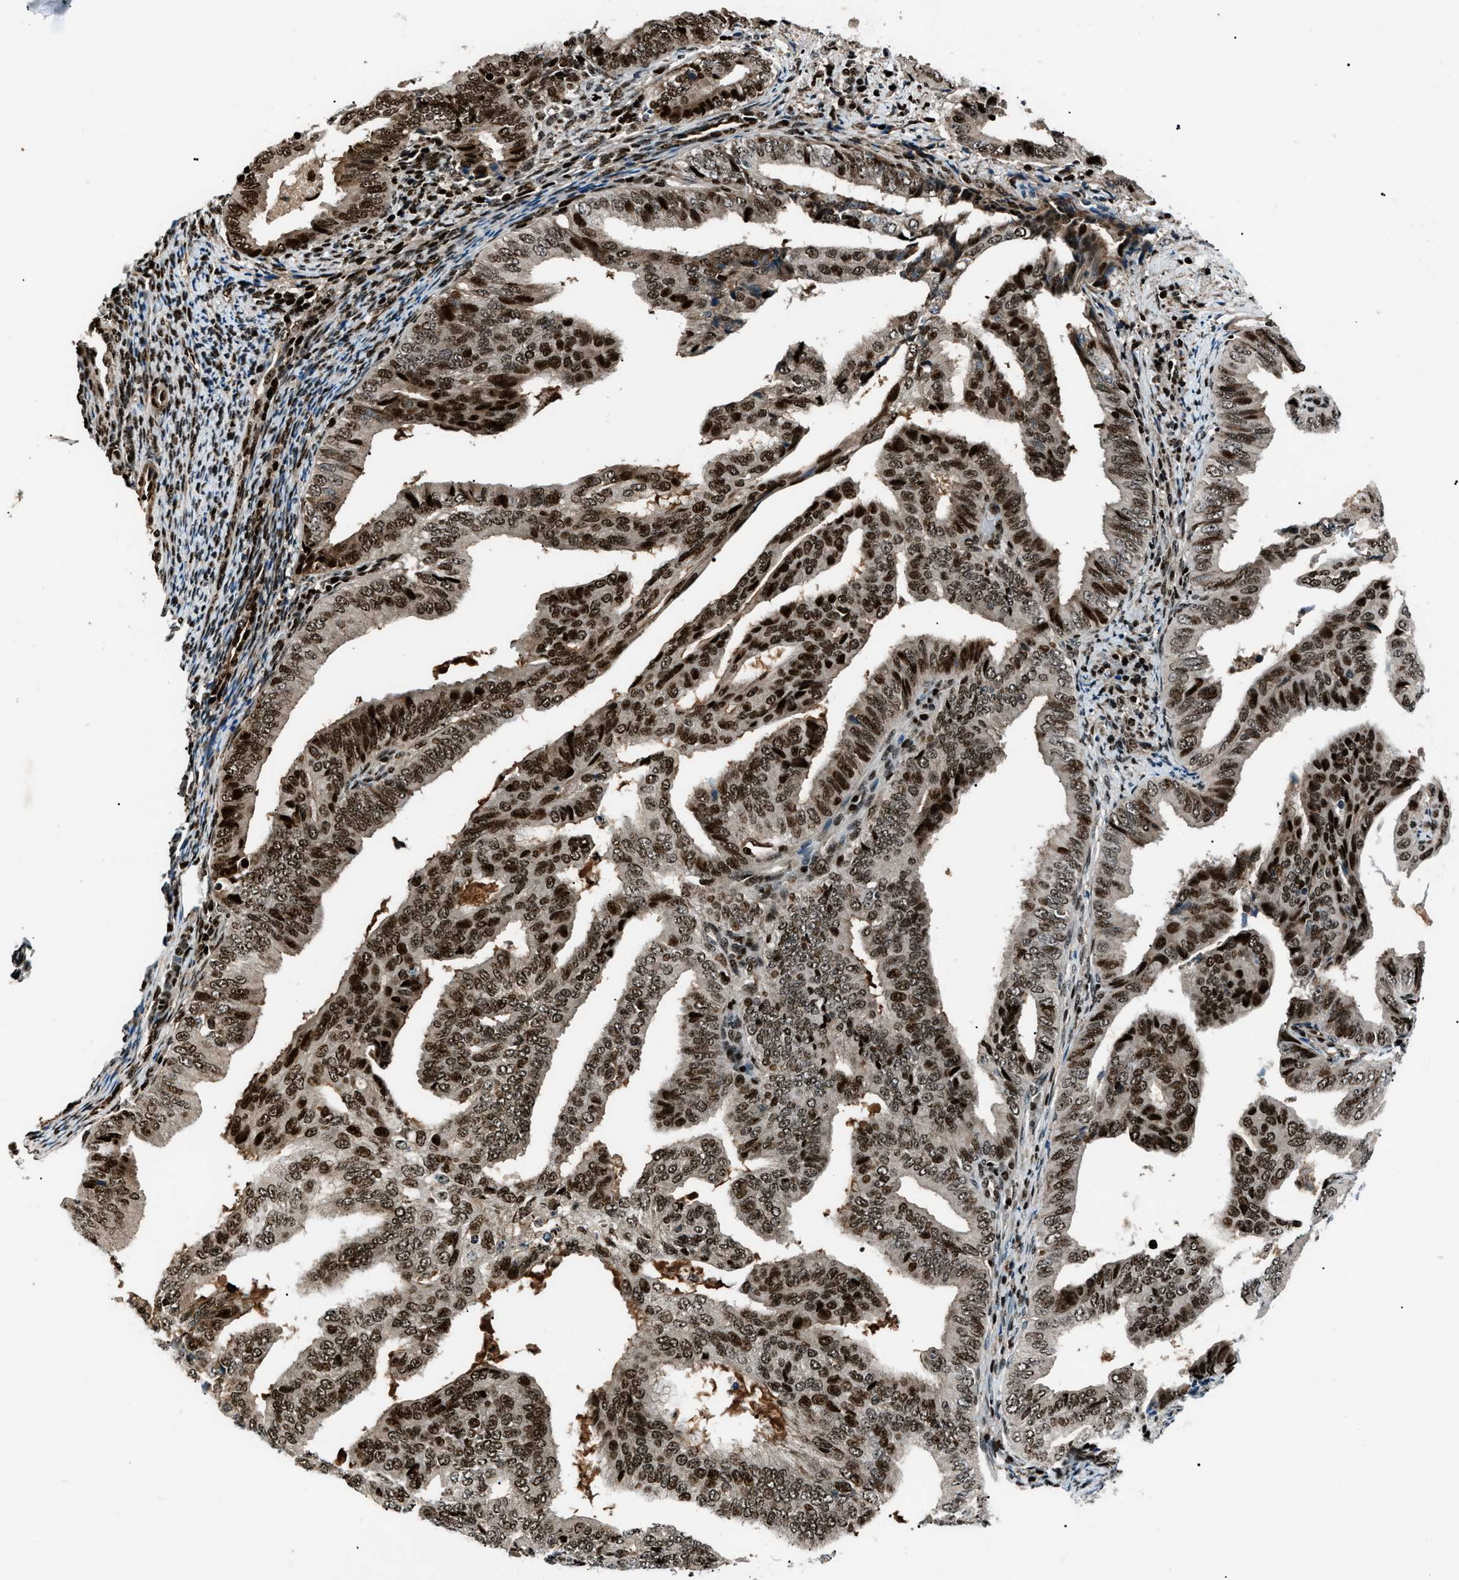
{"staining": {"intensity": "strong", "quantity": ">75%", "location": "nuclear"}, "tissue": "endometrial cancer", "cell_type": "Tumor cells", "image_type": "cancer", "snomed": [{"axis": "morphology", "description": "Adenocarcinoma, NOS"}, {"axis": "topography", "description": "Endometrium"}], "caption": "This is a histology image of immunohistochemistry (IHC) staining of adenocarcinoma (endometrial), which shows strong positivity in the nuclear of tumor cells.", "gene": "PRKX", "patient": {"sex": "female", "age": 58}}